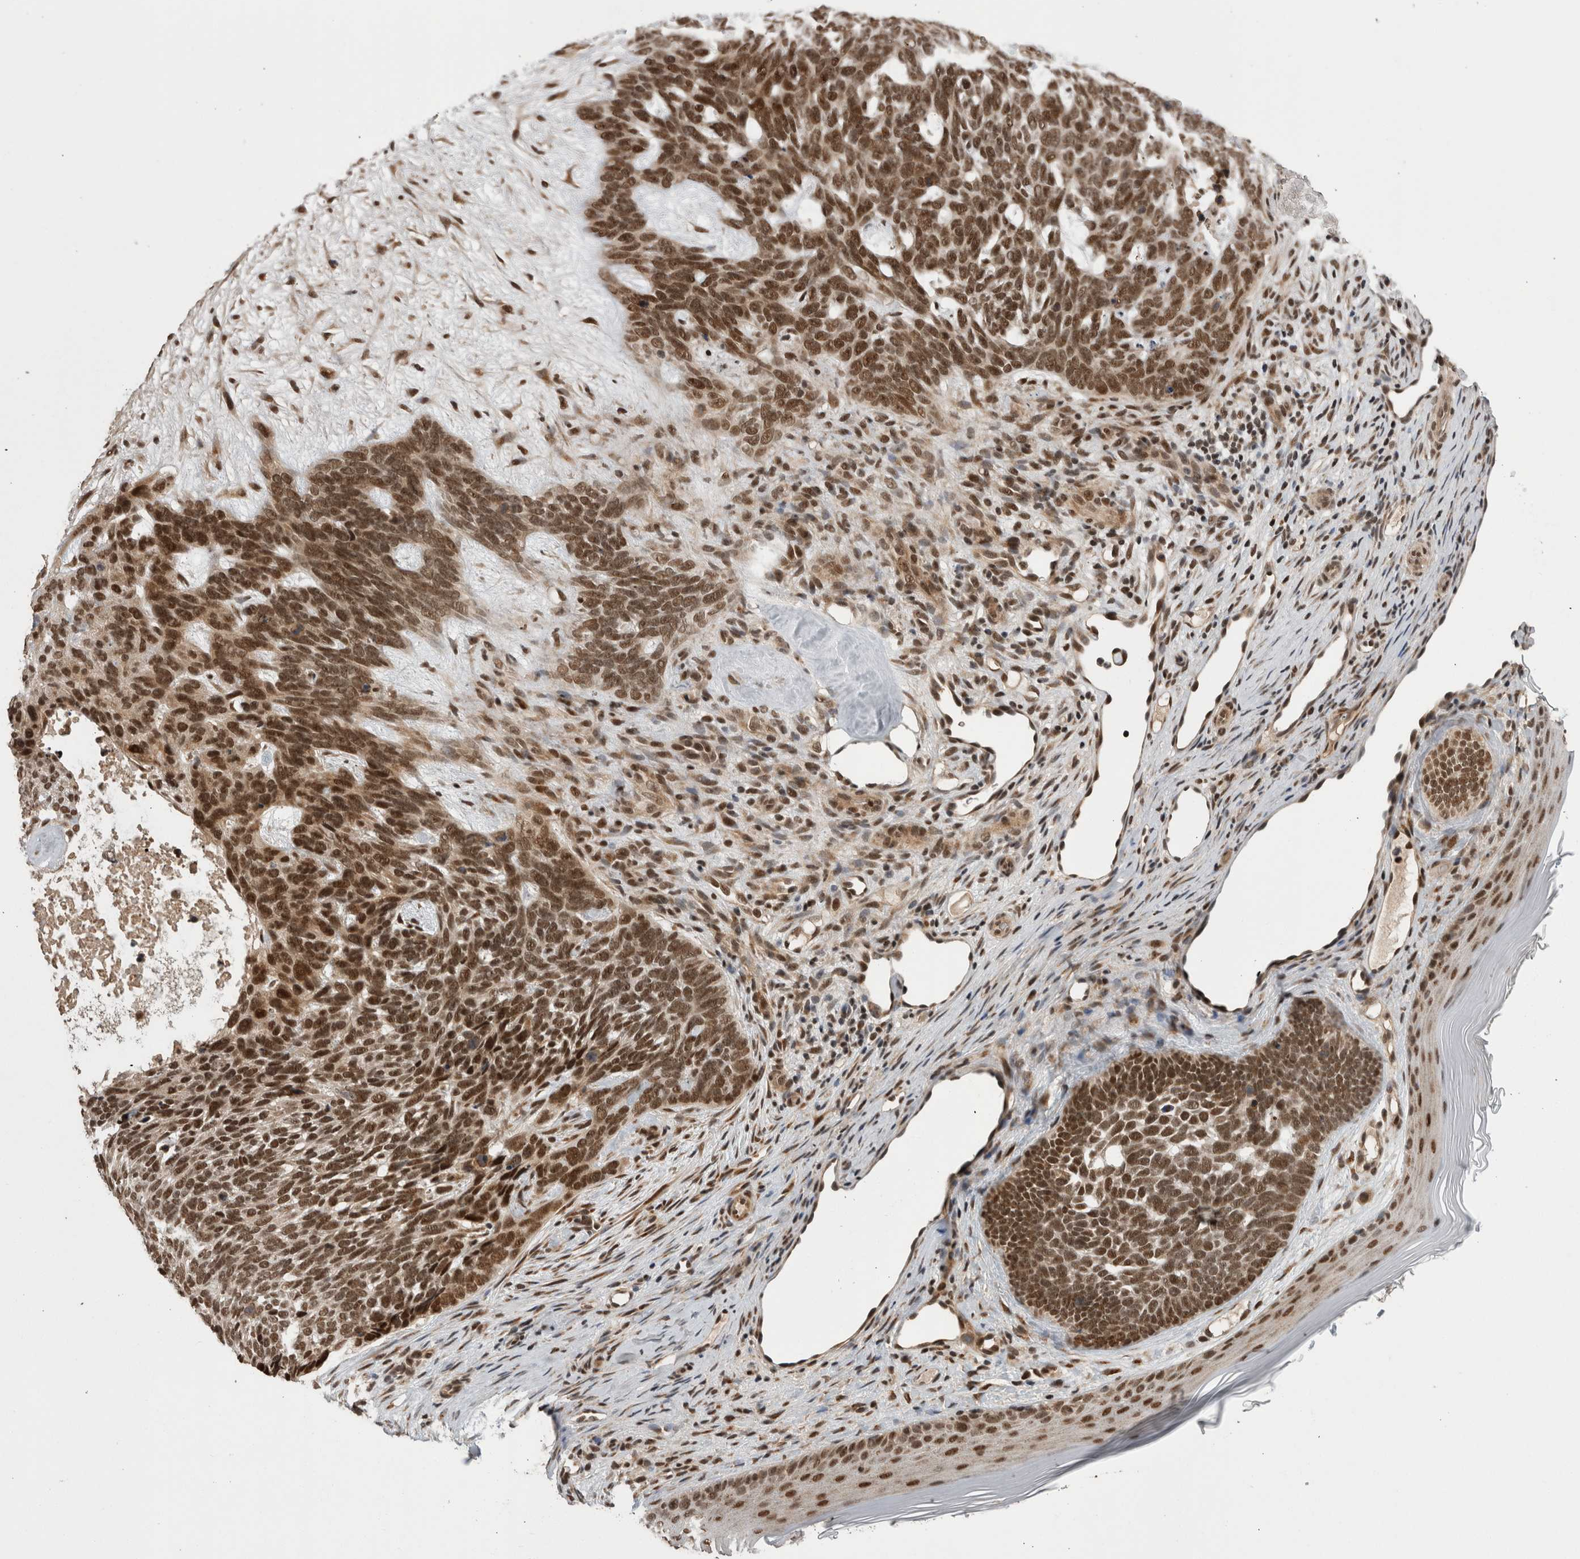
{"staining": {"intensity": "strong", "quantity": ">75%", "location": "nuclear"}, "tissue": "skin cancer", "cell_type": "Tumor cells", "image_type": "cancer", "snomed": [{"axis": "morphology", "description": "Basal cell carcinoma"}, {"axis": "topography", "description": "Skin"}], "caption": "Strong nuclear staining for a protein is present in approximately >75% of tumor cells of skin cancer (basal cell carcinoma) using IHC.", "gene": "CPSF2", "patient": {"sex": "female", "age": 85}}